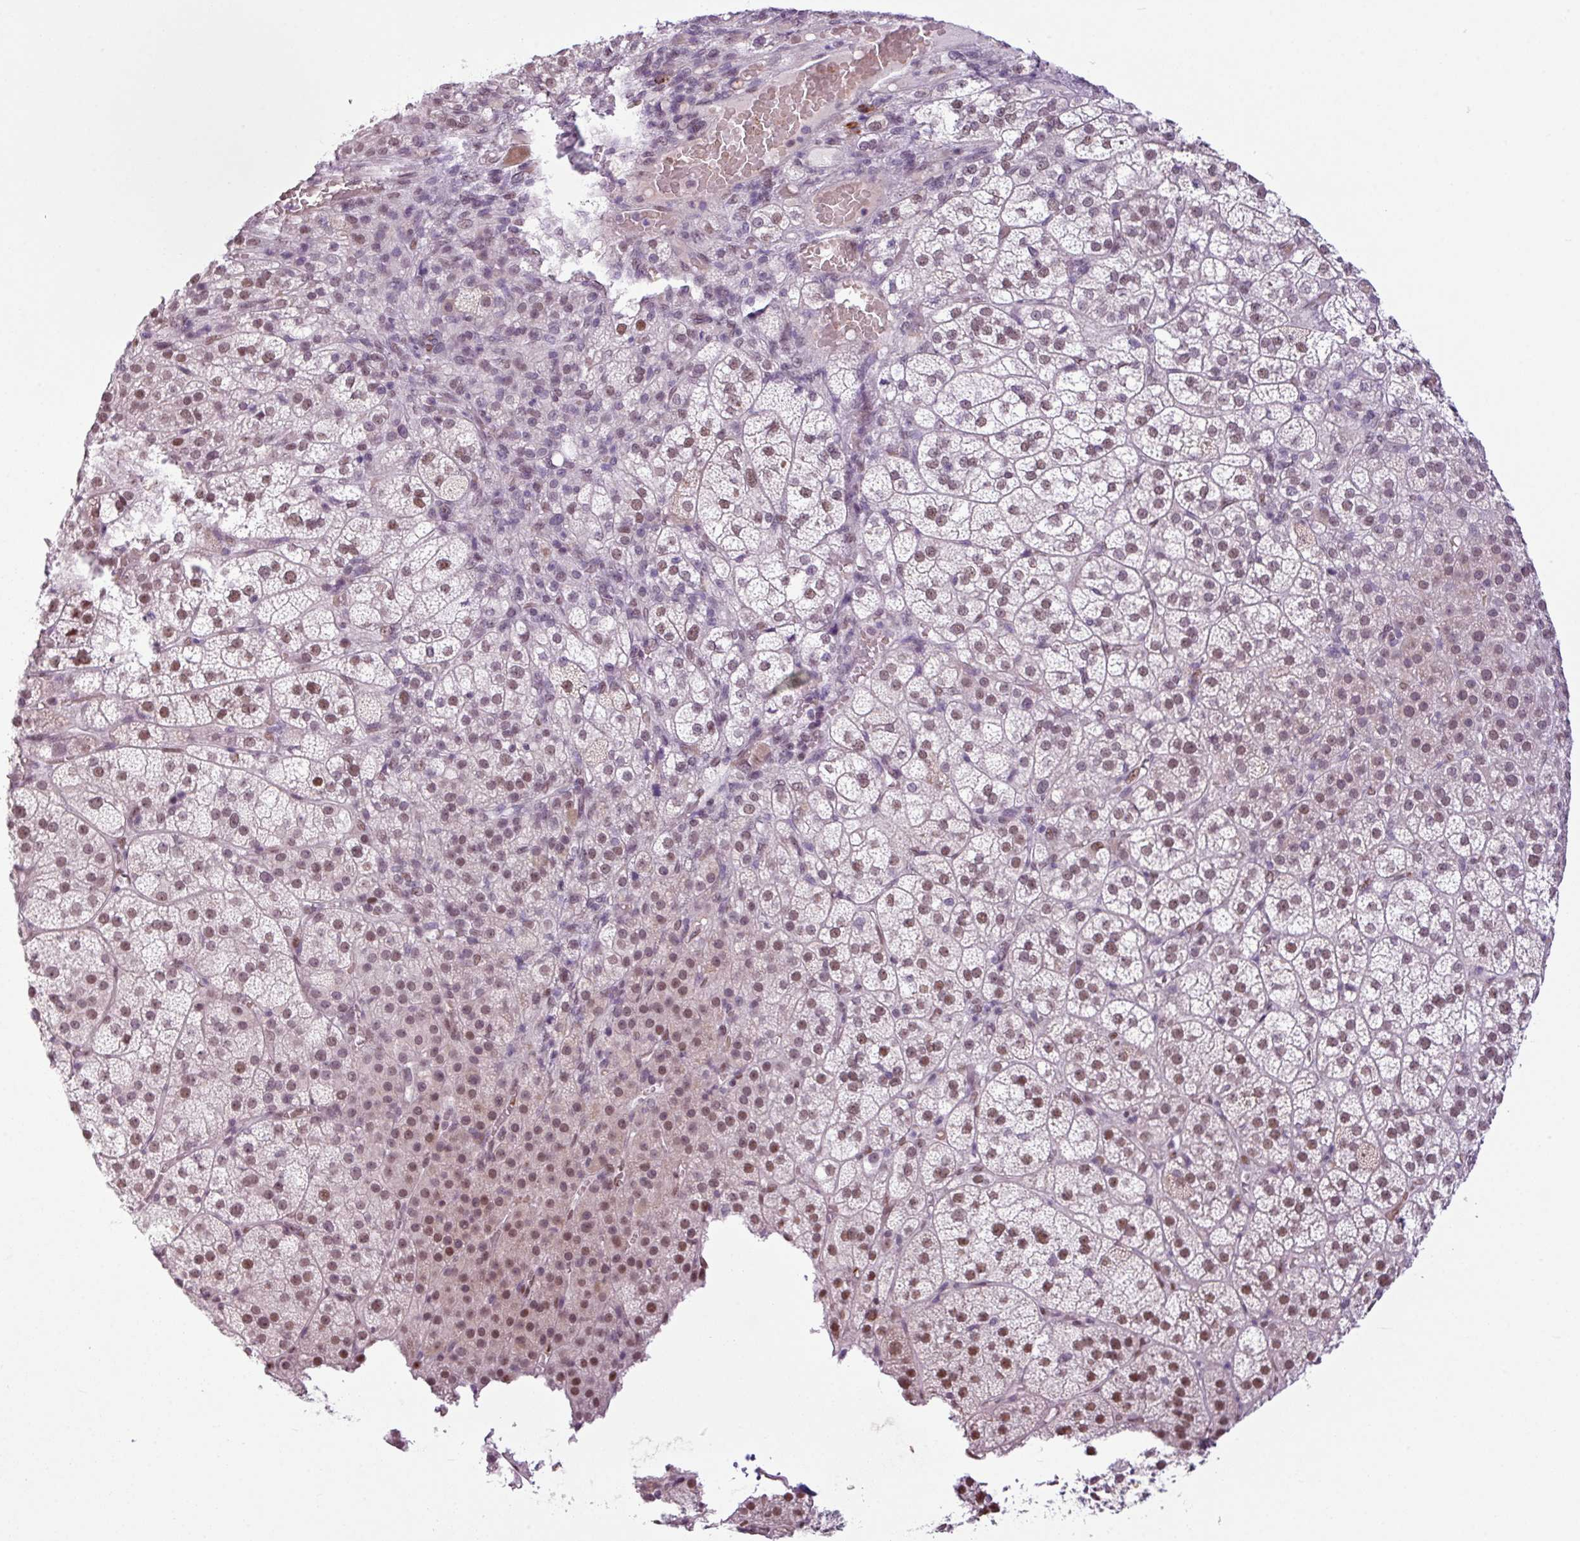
{"staining": {"intensity": "moderate", "quantity": ">75%", "location": "nuclear"}, "tissue": "adrenal gland", "cell_type": "Glandular cells", "image_type": "normal", "snomed": [{"axis": "morphology", "description": "Normal tissue, NOS"}, {"axis": "topography", "description": "Adrenal gland"}], "caption": "A high-resolution image shows immunohistochemistry (IHC) staining of unremarkable adrenal gland, which reveals moderate nuclear staining in about >75% of glandular cells.", "gene": "PRDM5", "patient": {"sex": "female", "age": 60}}